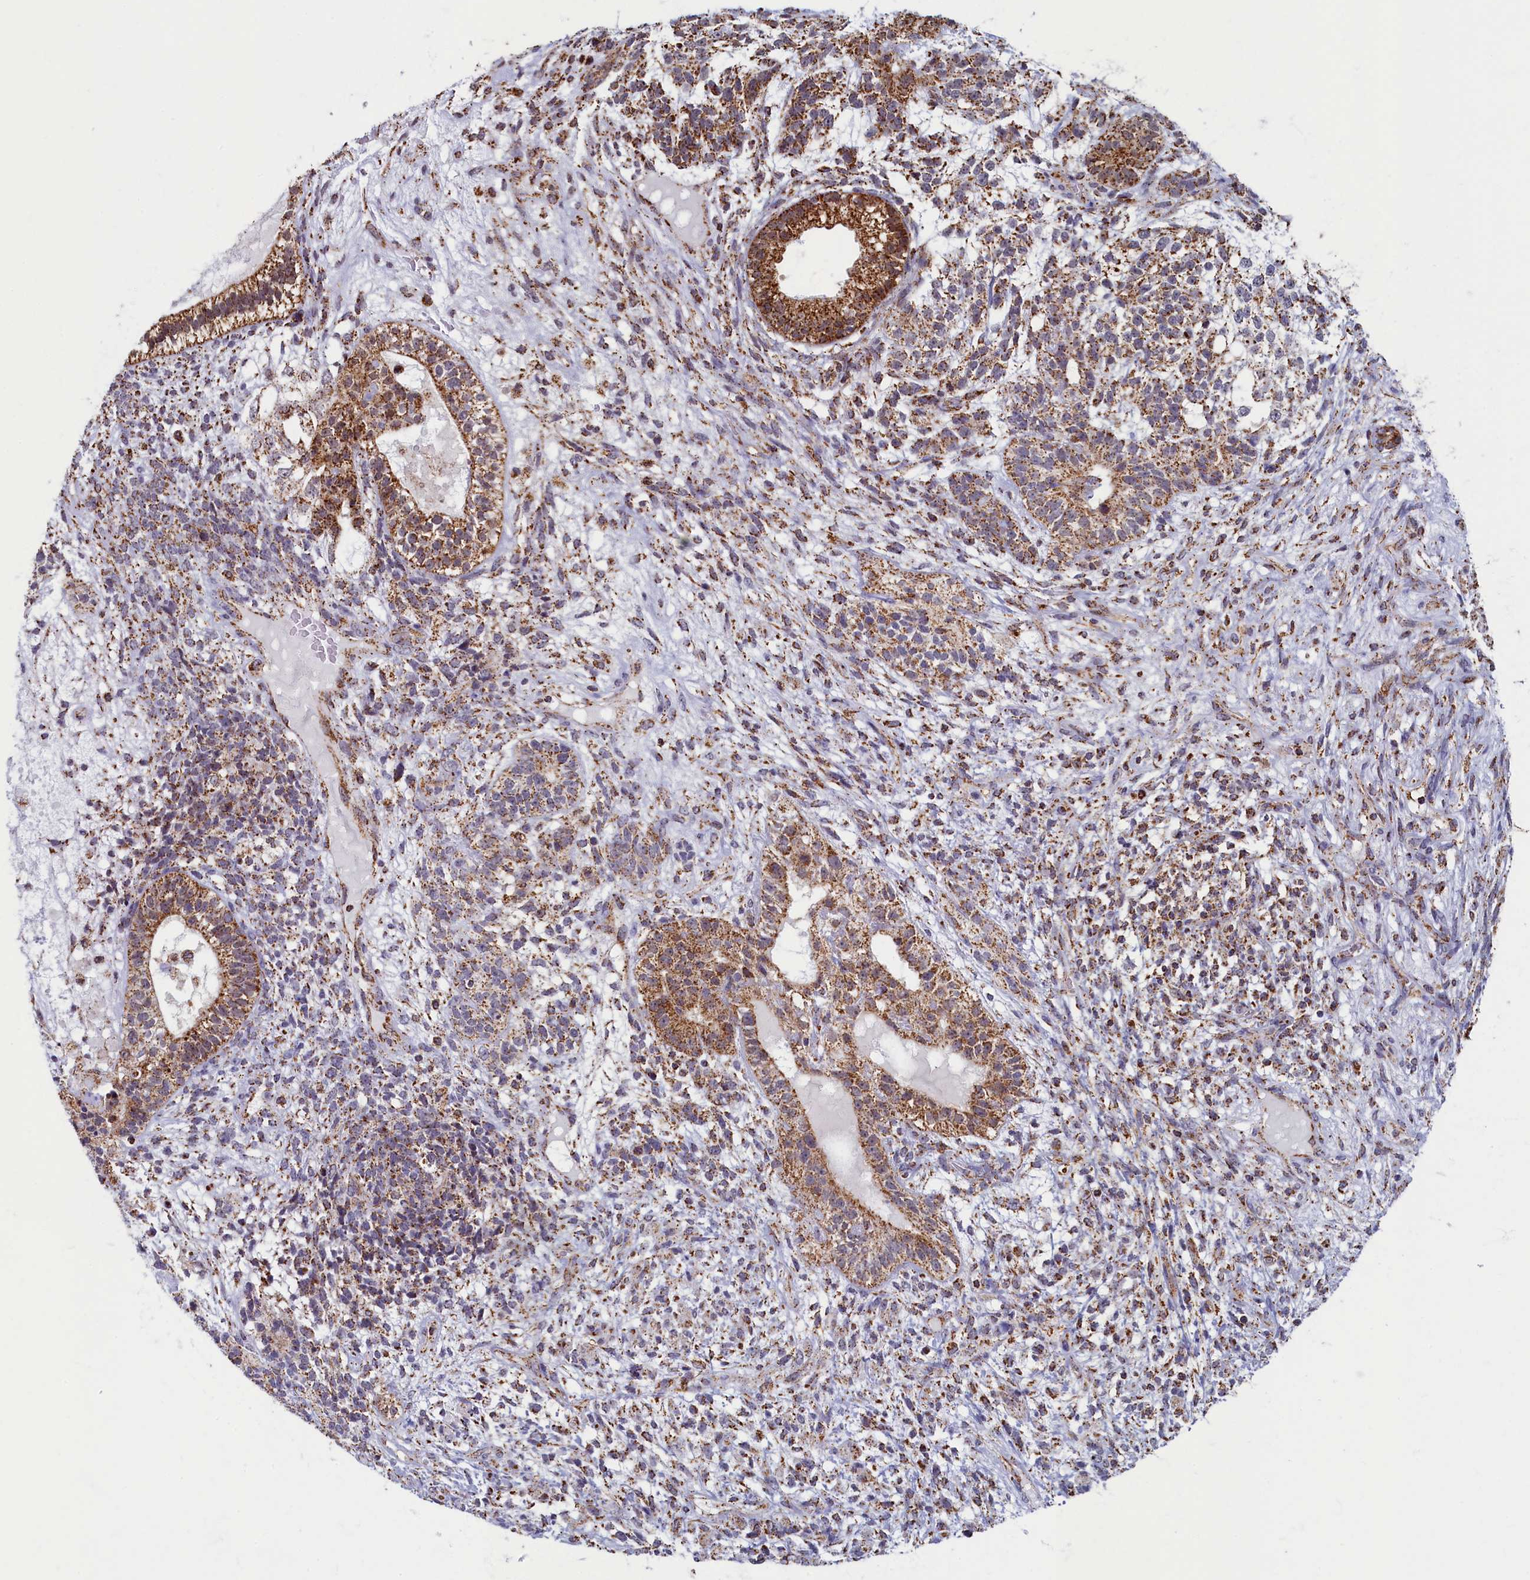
{"staining": {"intensity": "strong", "quantity": ">75%", "location": "cytoplasmic/membranous"}, "tissue": "testis cancer", "cell_type": "Tumor cells", "image_type": "cancer", "snomed": [{"axis": "morphology", "description": "Seminoma, NOS"}, {"axis": "morphology", "description": "Carcinoma, Embryonal, NOS"}, {"axis": "topography", "description": "Testis"}], "caption": "Protein staining by immunohistochemistry reveals strong cytoplasmic/membranous staining in about >75% of tumor cells in testis cancer.", "gene": "SPR", "patient": {"sex": "male", "age": 28}}